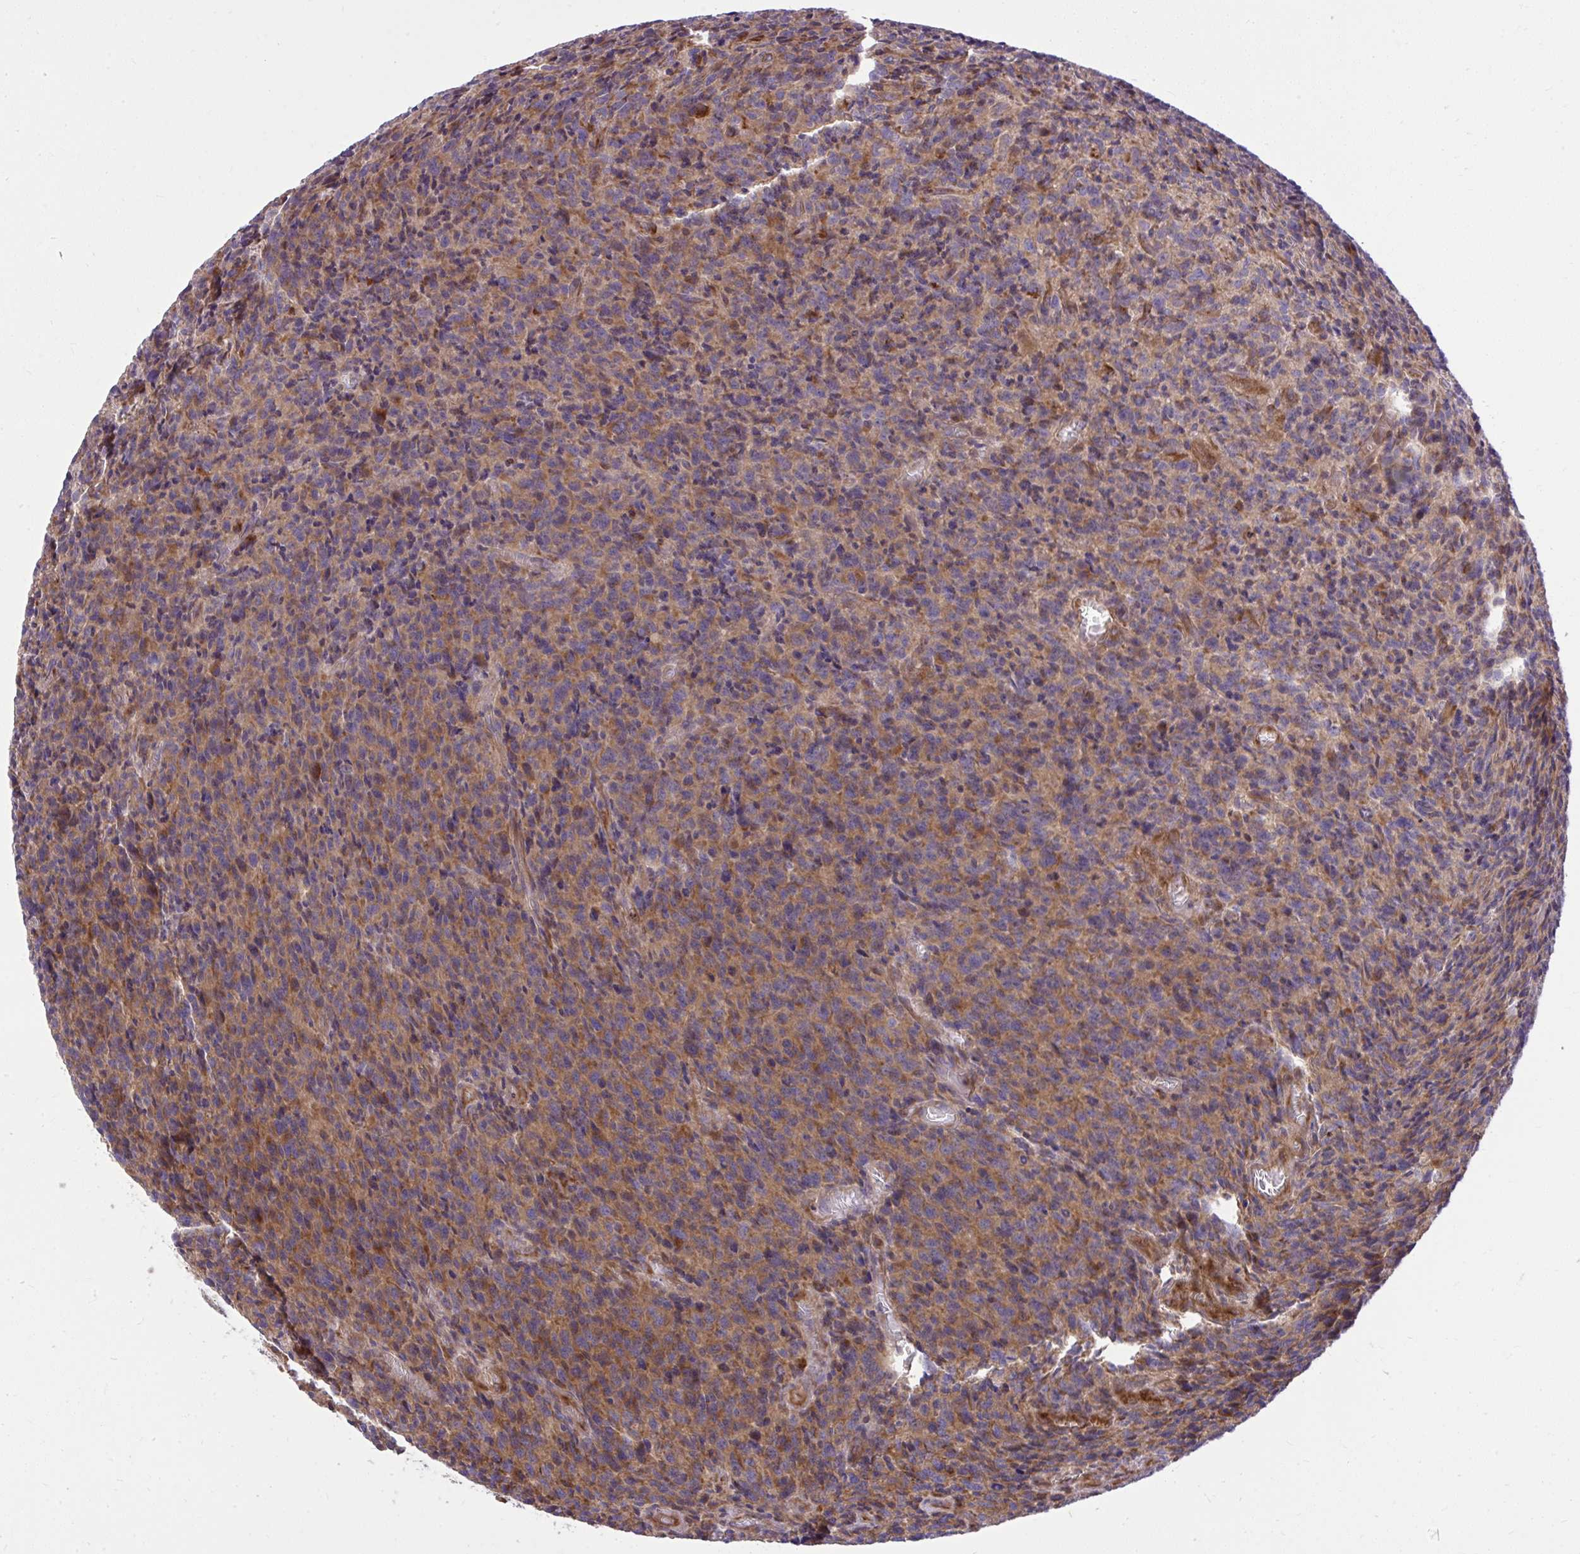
{"staining": {"intensity": "weak", "quantity": ">75%", "location": "cytoplasmic/membranous"}, "tissue": "glioma", "cell_type": "Tumor cells", "image_type": "cancer", "snomed": [{"axis": "morphology", "description": "Glioma, malignant, High grade"}, {"axis": "topography", "description": "Brain"}], "caption": "This is a micrograph of immunohistochemistry (IHC) staining of glioma, which shows weak staining in the cytoplasmic/membranous of tumor cells.", "gene": "PAIP2", "patient": {"sex": "male", "age": 76}}